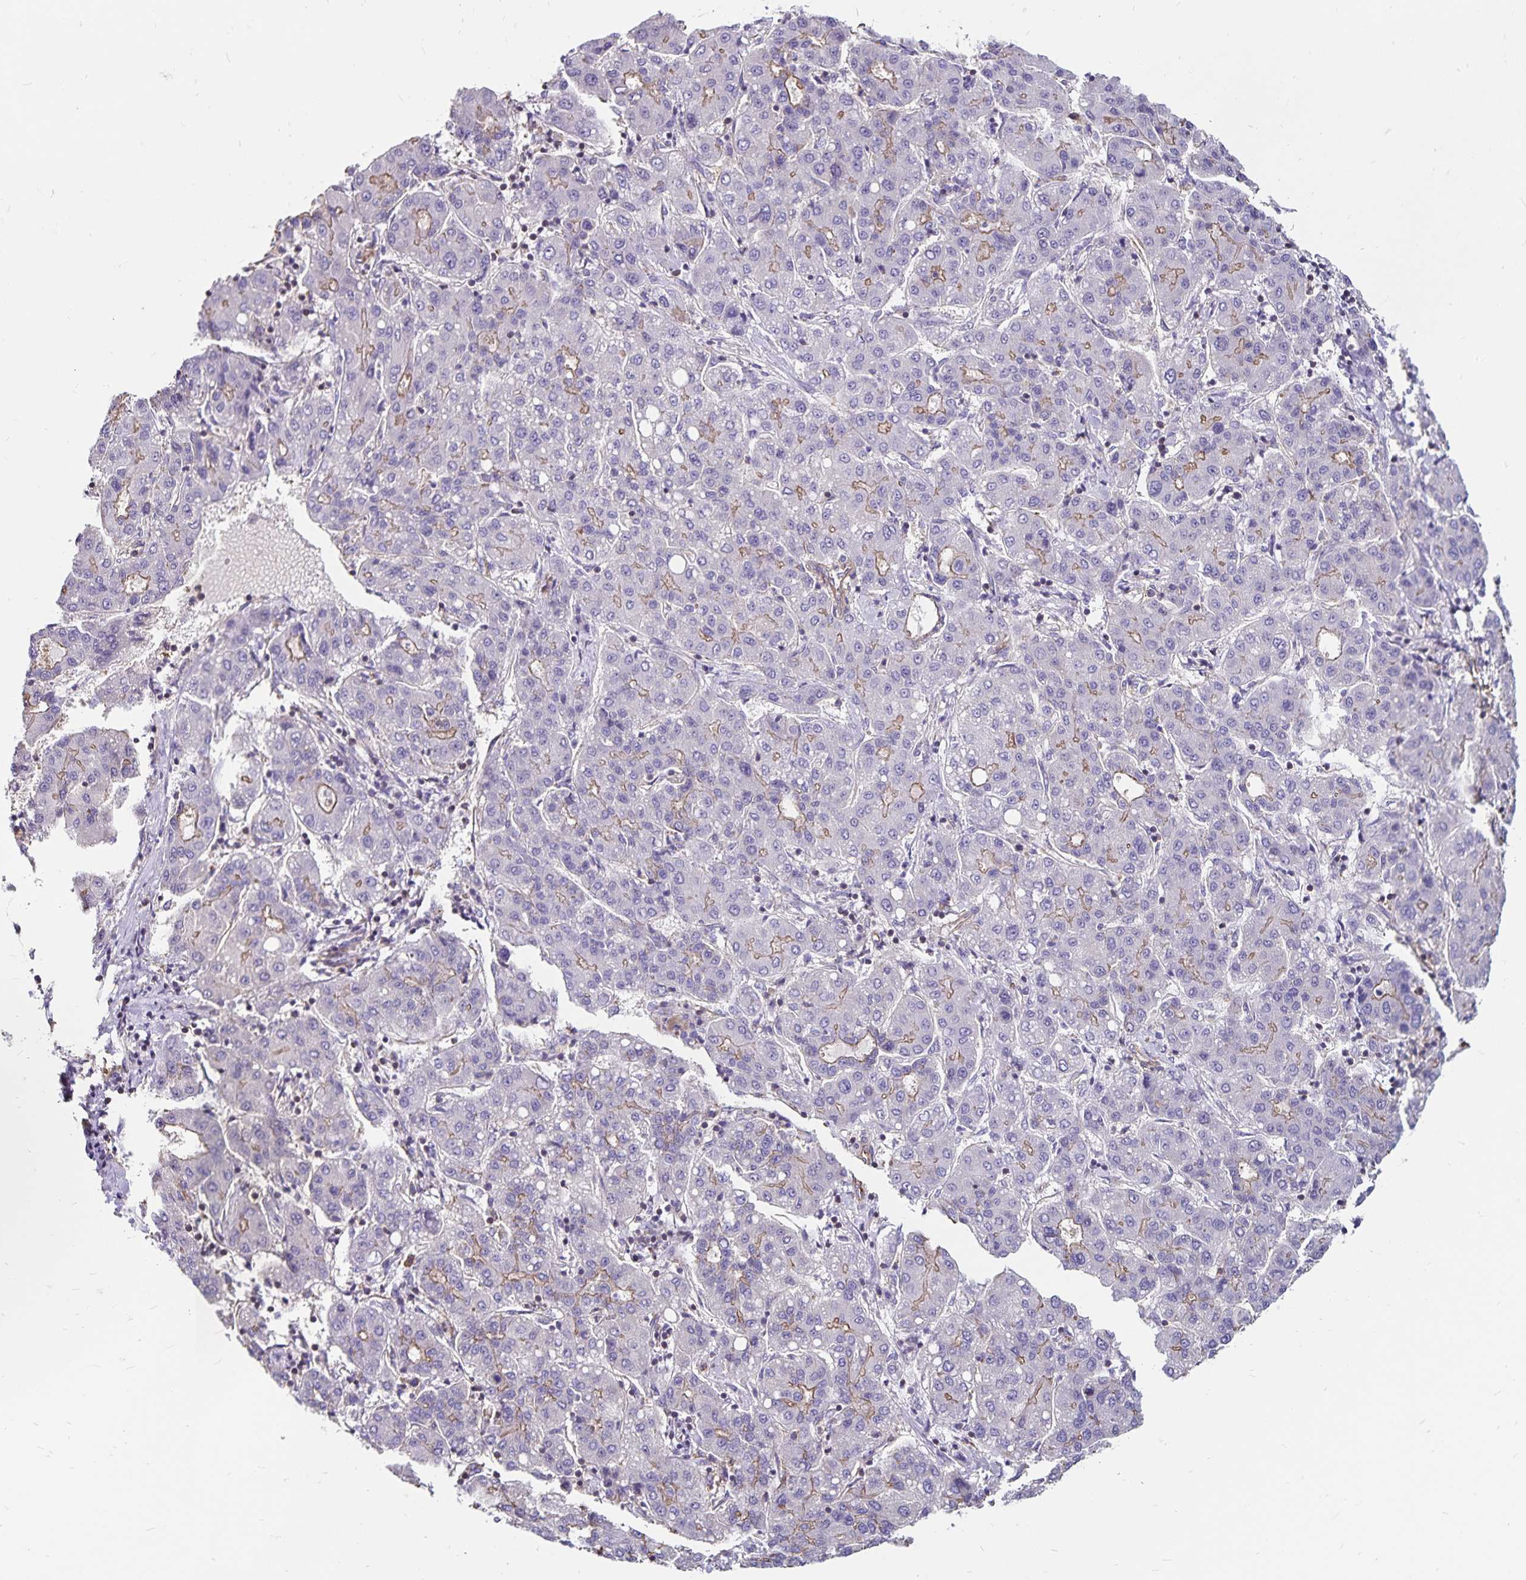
{"staining": {"intensity": "weak", "quantity": "<25%", "location": "cytoplasmic/membranous"}, "tissue": "liver cancer", "cell_type": "Tumor cells", "image_type": "cancer", "snomed": [{"axis": "morphology", "description": "Carcinoma, Hepatocellular, NOS"}, {"axis": "topography", "description": "Liver"}], "caption": "Immunohistochemical staining of human liver hepatocellular carcinoma exhibits no significant expression in tumor cells.", "gene": "RPRML", "patient": {"sex": "male", "age": 65}}